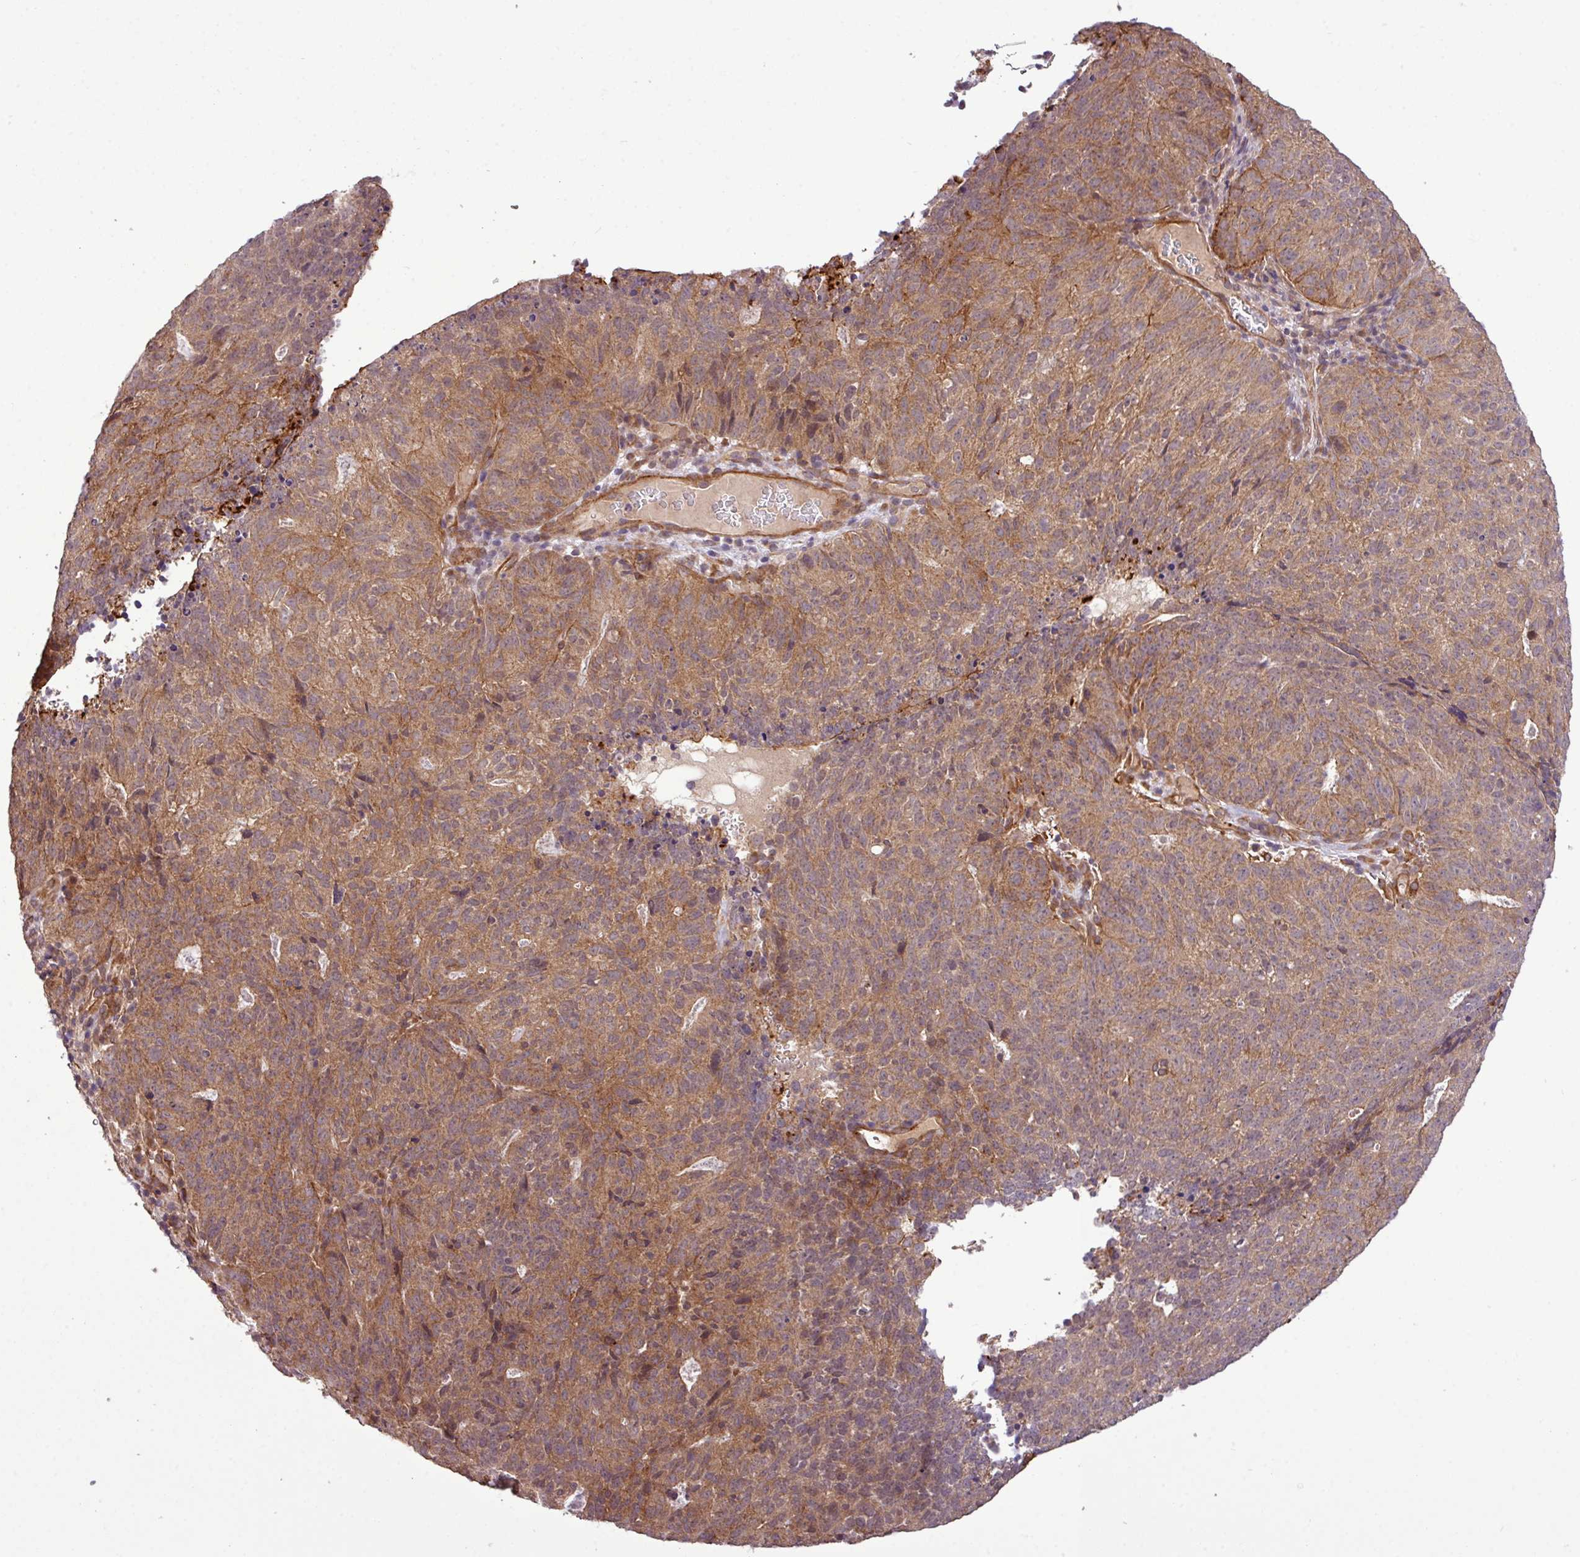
{"staining": {"intensity": "moderate", "quantity": ">75%", "location": "cytoplasmic/membranous"}, "tissue": "cervical cancer", "cell_type": "Tumor cells", "image_type": "cancer", "snomed": [{"axis": "morphology", "description": "Adenocarcinoma, NOS"}, {"axis": "topography", "description": "Cervix"}], "caption": "Immunohistochemistry (IHC) of adenocarcinoma (cervical) displays medium levels of moderate cytoplasmic/membranous expression in about >75% of tumor cells.", "gene": "XIAP", "patient": {"sex": "female", "age": 38}}